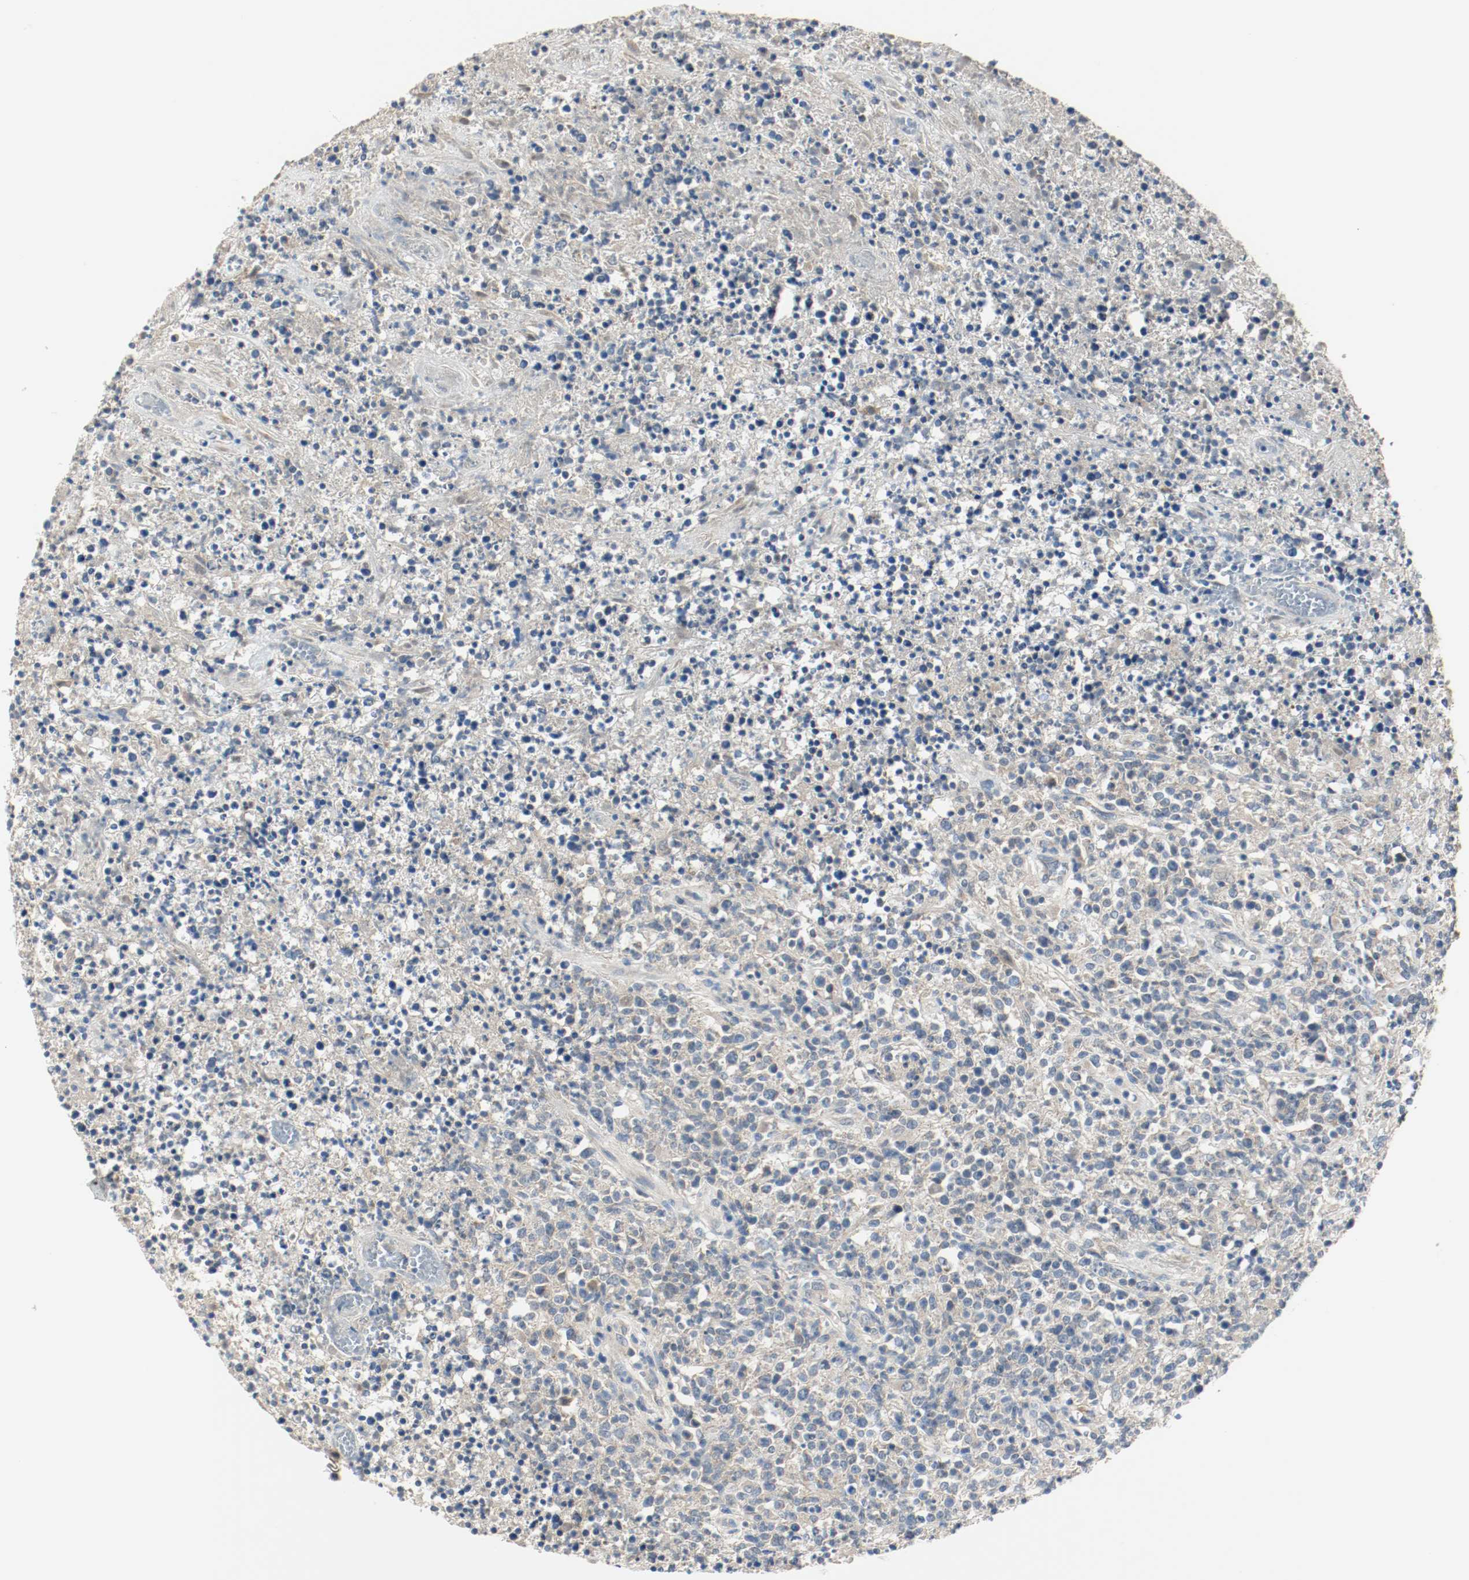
{"staining": {"intensity": "negative", "quantity": "none", "location": "none"}, "tissue": "lymphoma", "cell_type": "Tumor cells", "image_type": "cancer", "snomed": [{"axis": "morphology", "description": "Malignant lymphoma, non-Hodgkin's type, High grade"}, {"axis": "topography", "description": "Lymph node"}], "caption": "The micrograph exhibits no significant positivity in tumor cells of lymphoma.", "gene": "MELTF", "patient": {"sex": "female", "age": 84}}